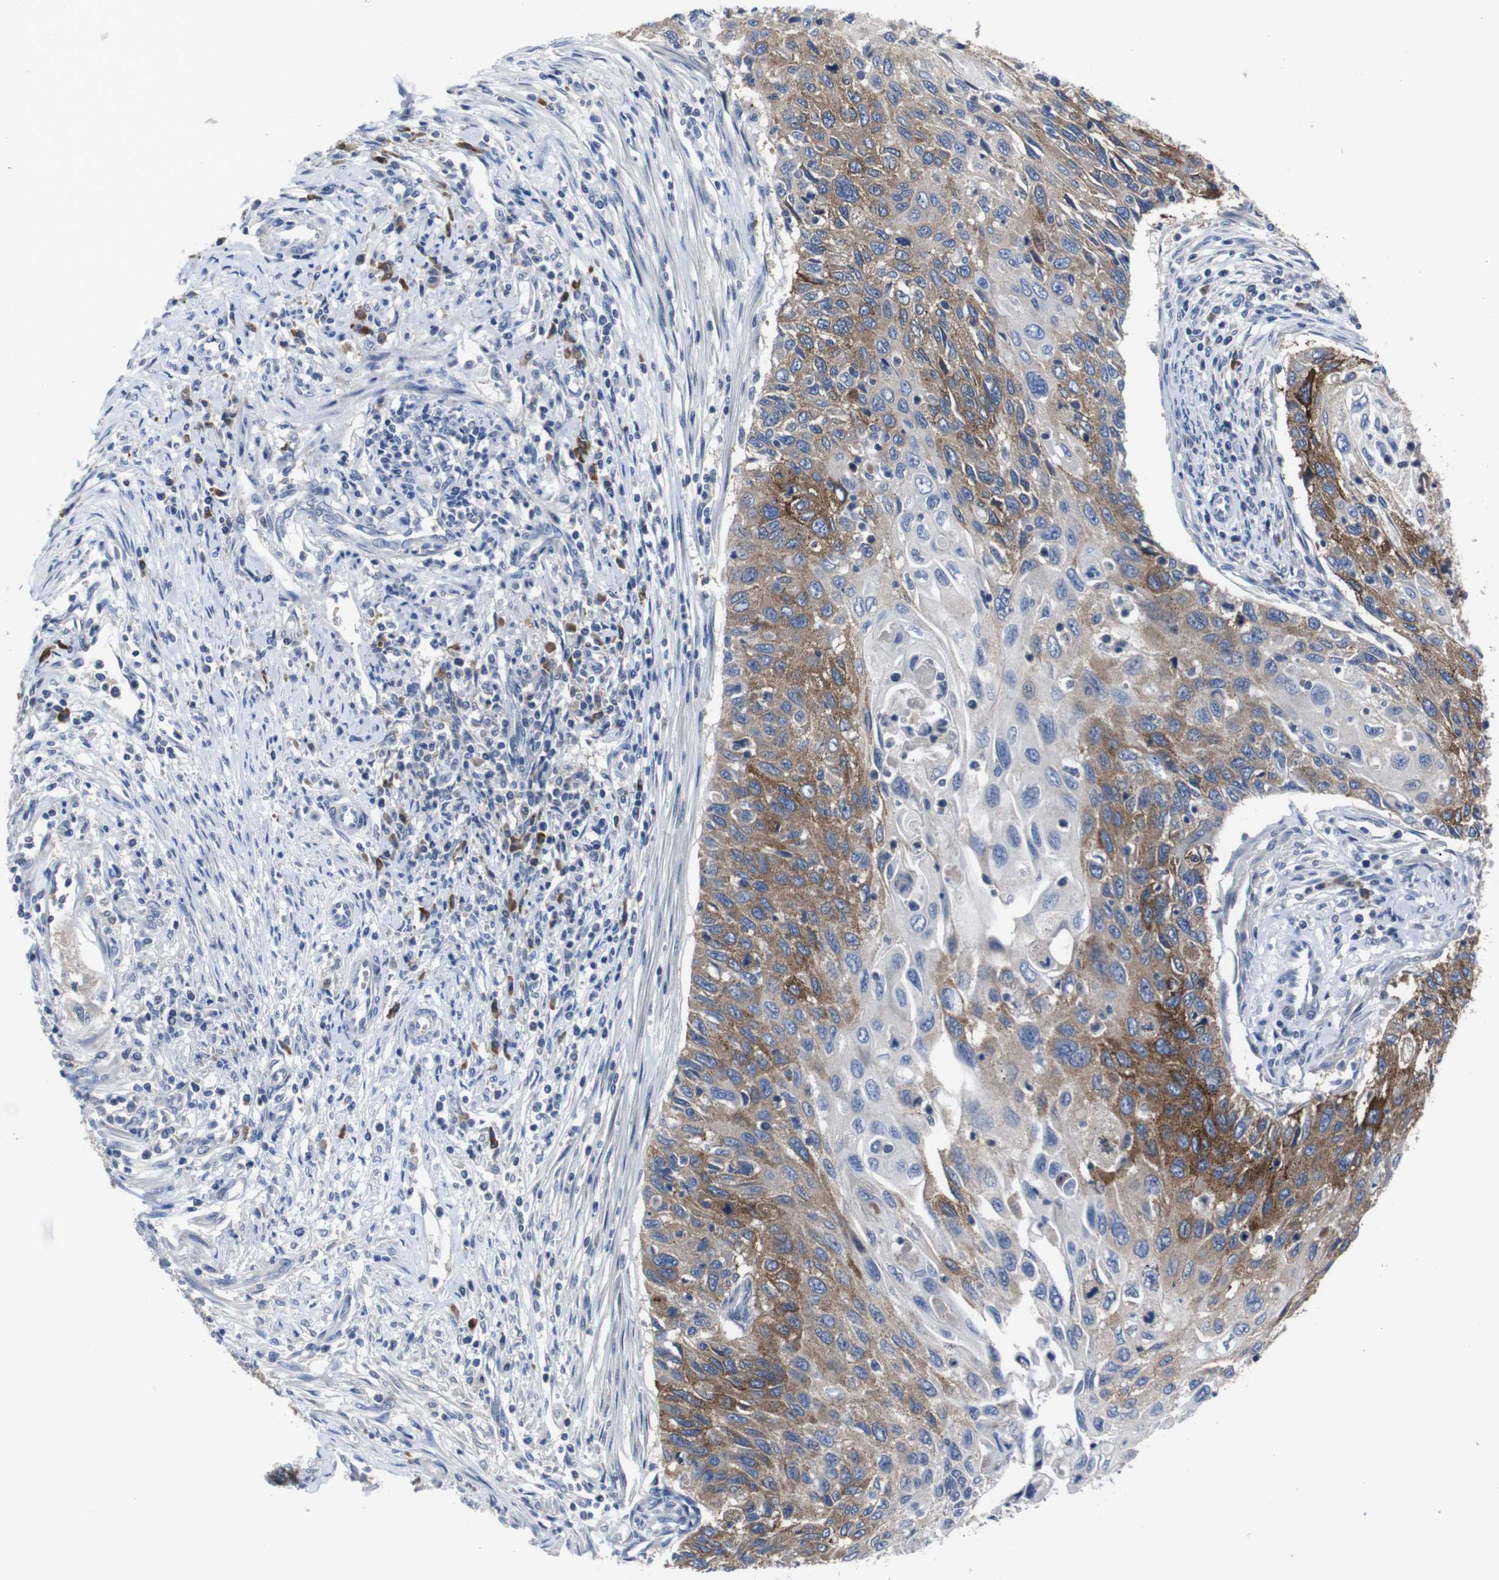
{"staining": {"intensity": "strong", "quantity": "25%-75%", "location": "cytoplasmic/membranous"}, "tissue": "cervical cancer", "cell_type": "Tumor cells", "image_type": "cancer", "snomed": [{"axis": "morphology", "description": "Squamous cell carcinoma, NOS"}, {"axis": "topography", "description": "Cervix"}], "caption": "Protein analysis of squamous cell carcinoma (cervical) tissue shows strong cytoplasmic/membranous positivity in approximately 25%-75% of tumor cells. Nuclei are stained in blue.", "gene": "SEMA4B", "patient": {"sex": "female", "age": 70}}